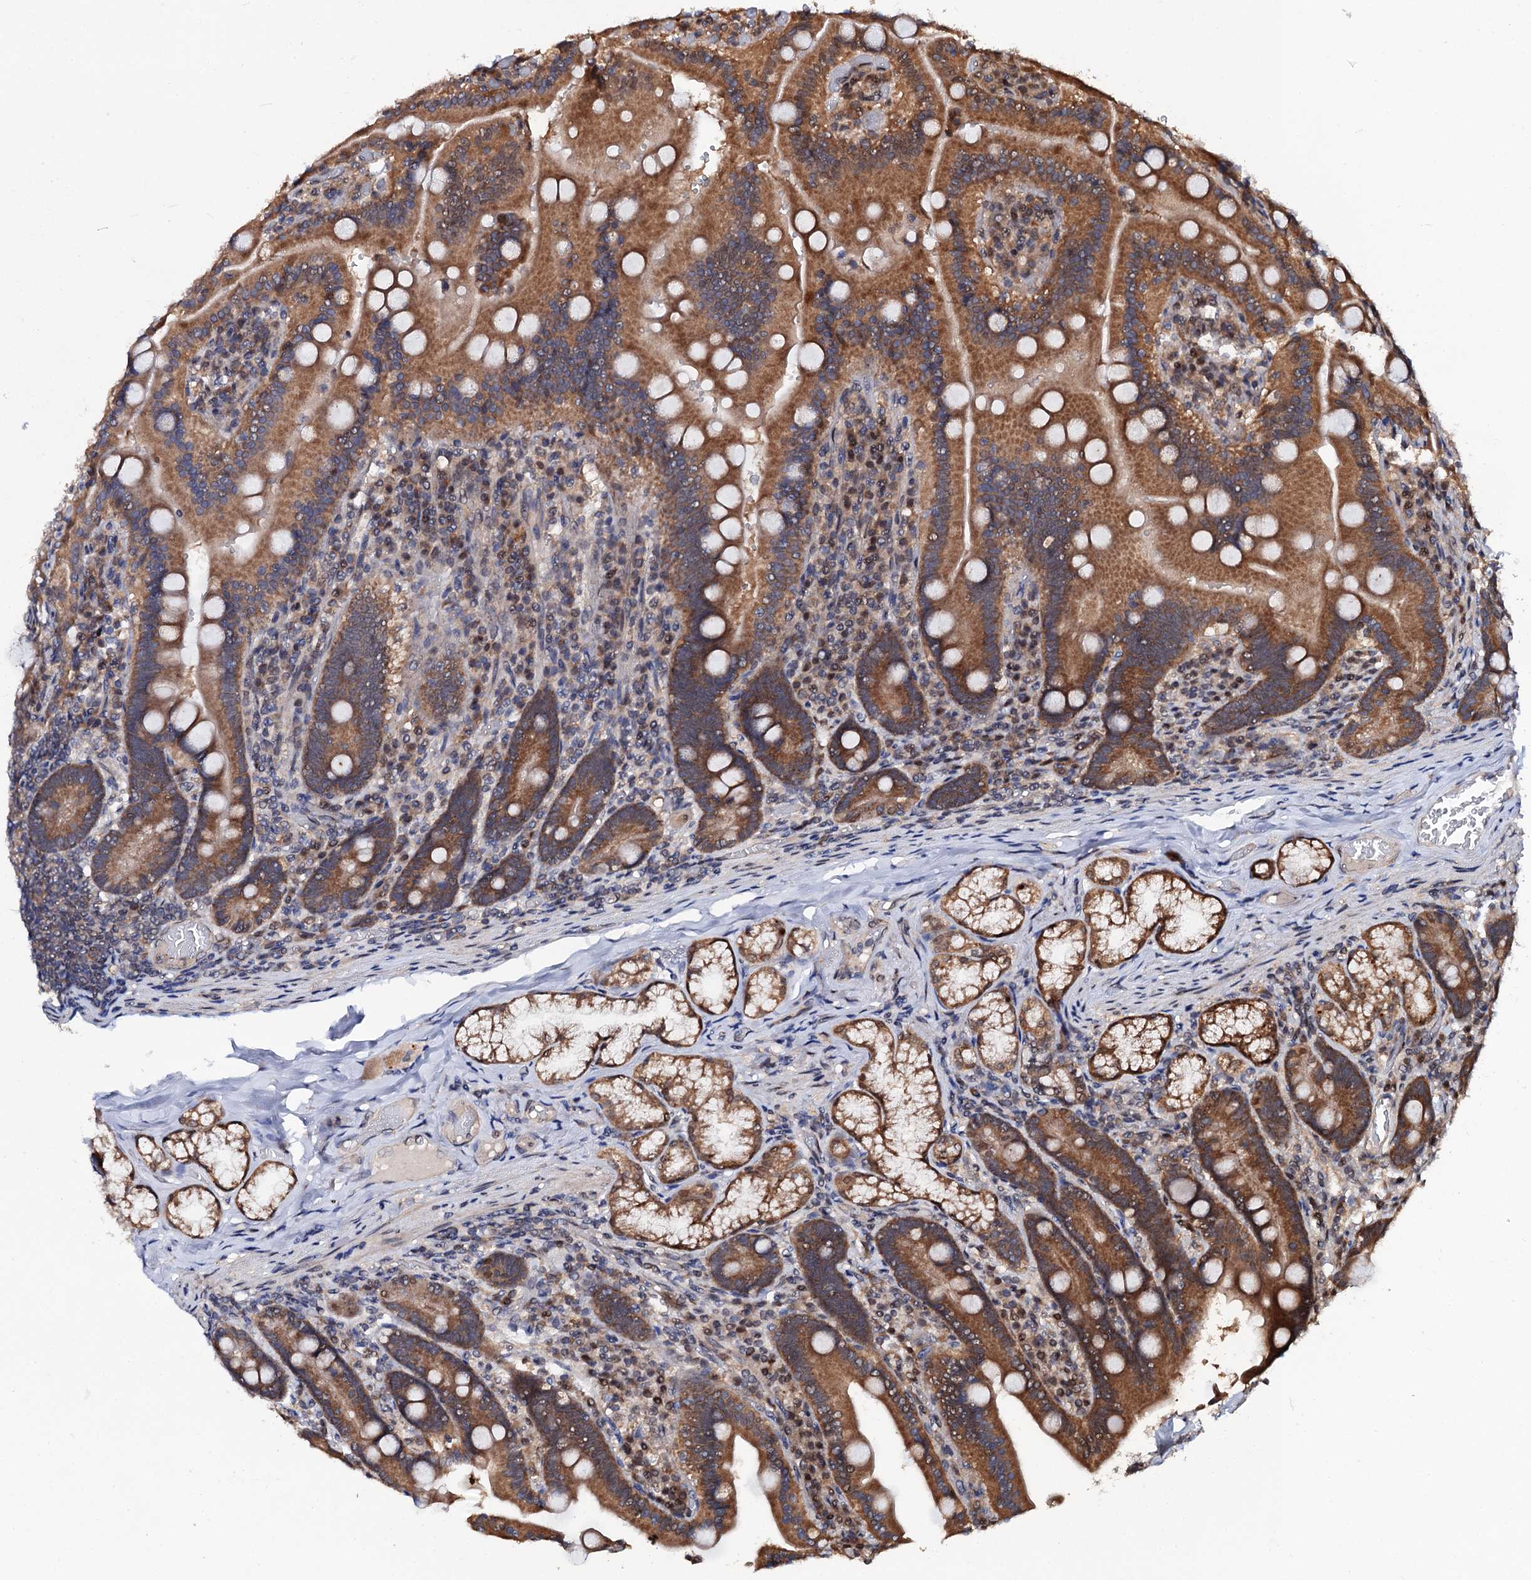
{"staining": {"intensity": "moderate", "quantity": ">75%", "location": "cytoplasmic/membranous"}, "tissue": "duodenum", "cell_type": "Glandular cells", "image_type": "normal", "snomed": [{"axis": "morphology", "description": "Normal tissue, NOS"}, {"axis": "topography", "description": "Duodenum"}], "caption": "An IHC micrograph of benign tissue is shown. Protein staining in brown highlights moderate cytoplasmic/membranous positivity in duodenum within glandular cells.", "gene": "MIER2", "patient": {"sex": "female", "age": 62}}